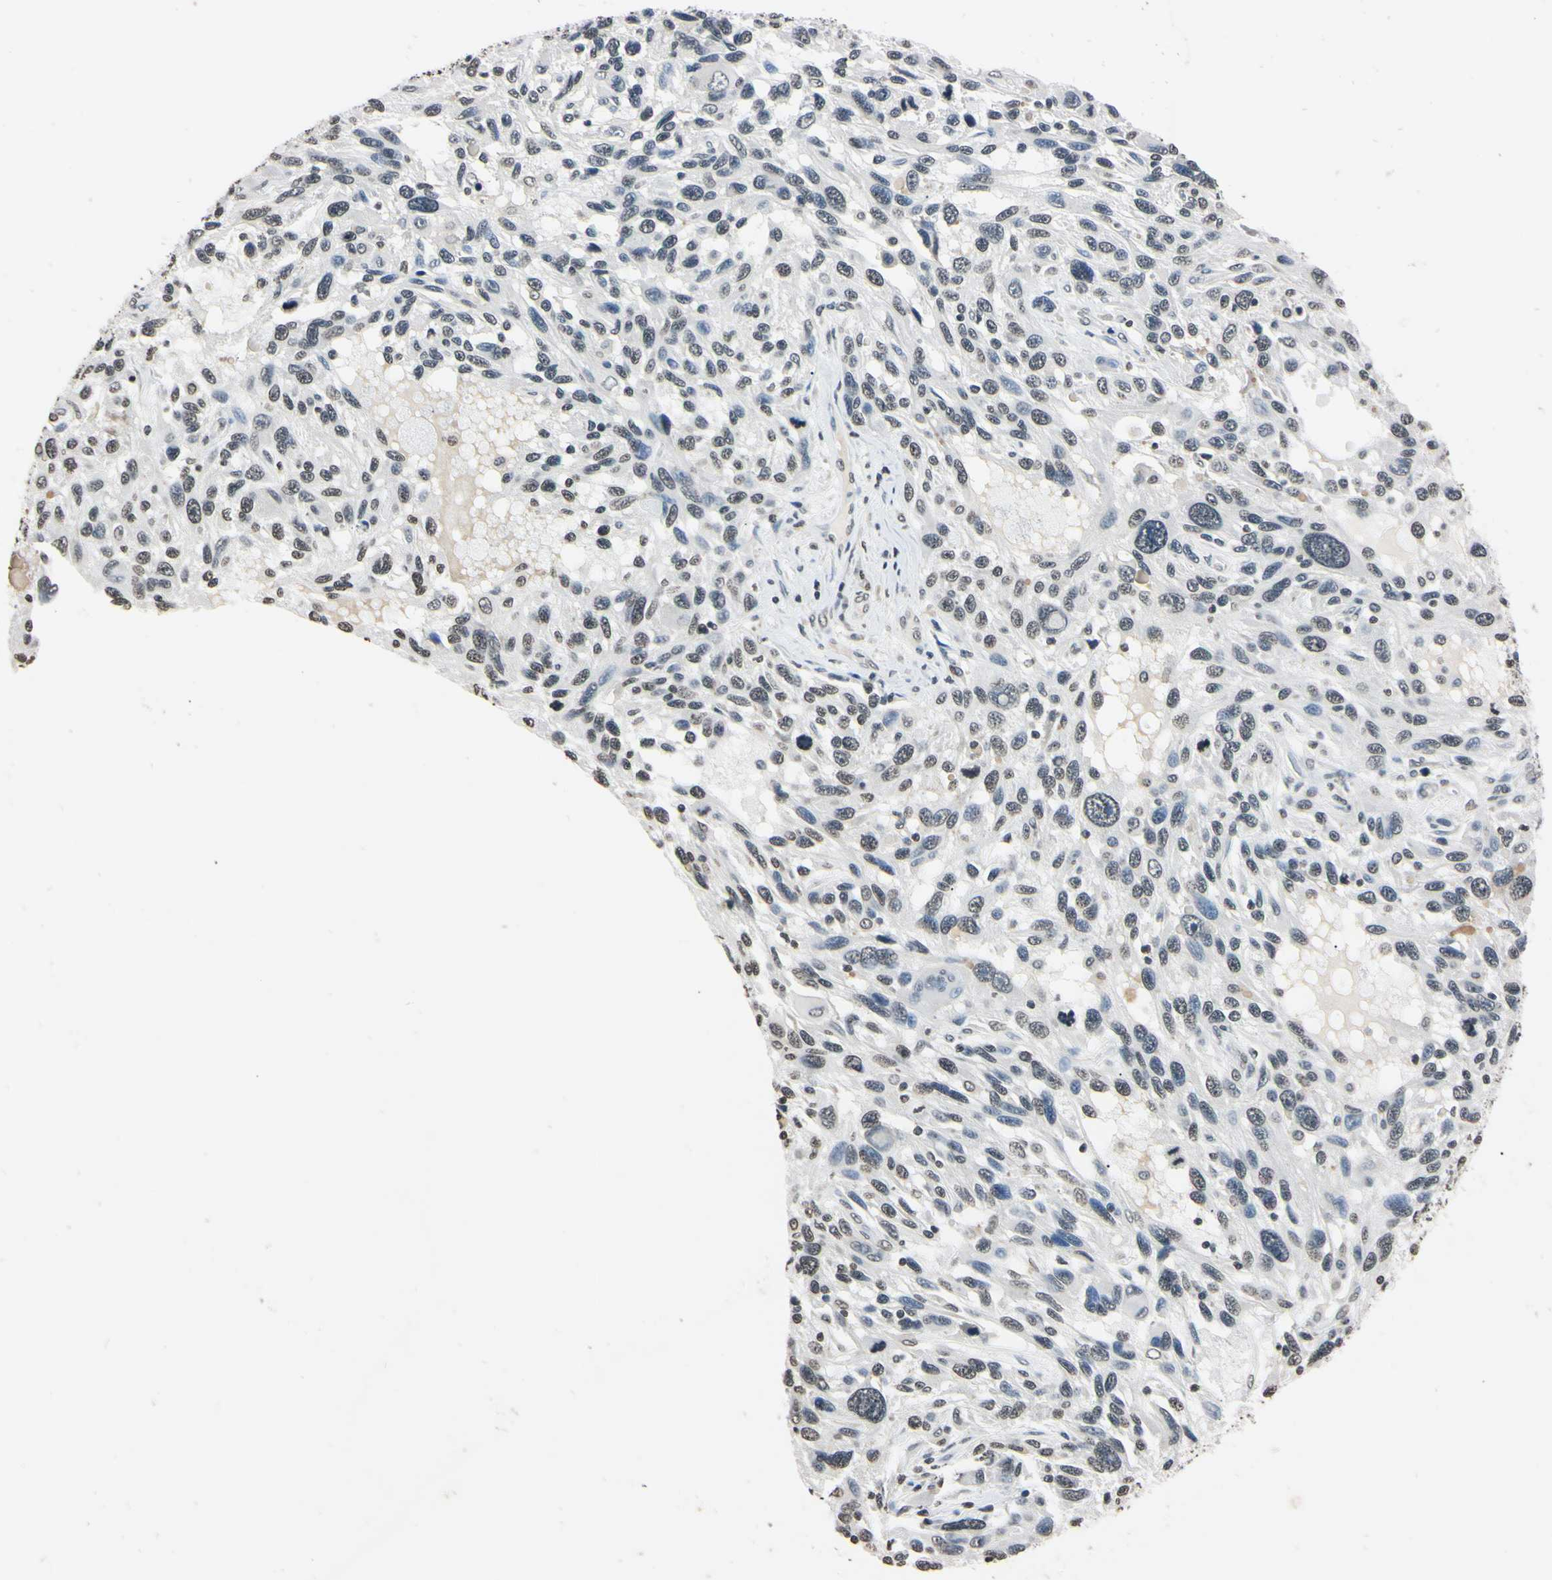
{"staining": {"intensity": "weak", "quantity": "25%-75%", "location": "nuclear"}, "tissue": "melanoma", "cell_type": "Tumor cells", "image_type": "cancer", "snomed": [{"axis": "morphology", "description": "Malignant melanoma, NOS"}, {"axis": "topography", "description": "Skin"}], "caption": "There is low levels of weak nuclear staining in tumor cells of malignant melanoma, as demonstrated by immunohistochemical staining (brown color).", "gene": "CDC45", "patient": {"sex": "male", "age": 53}}